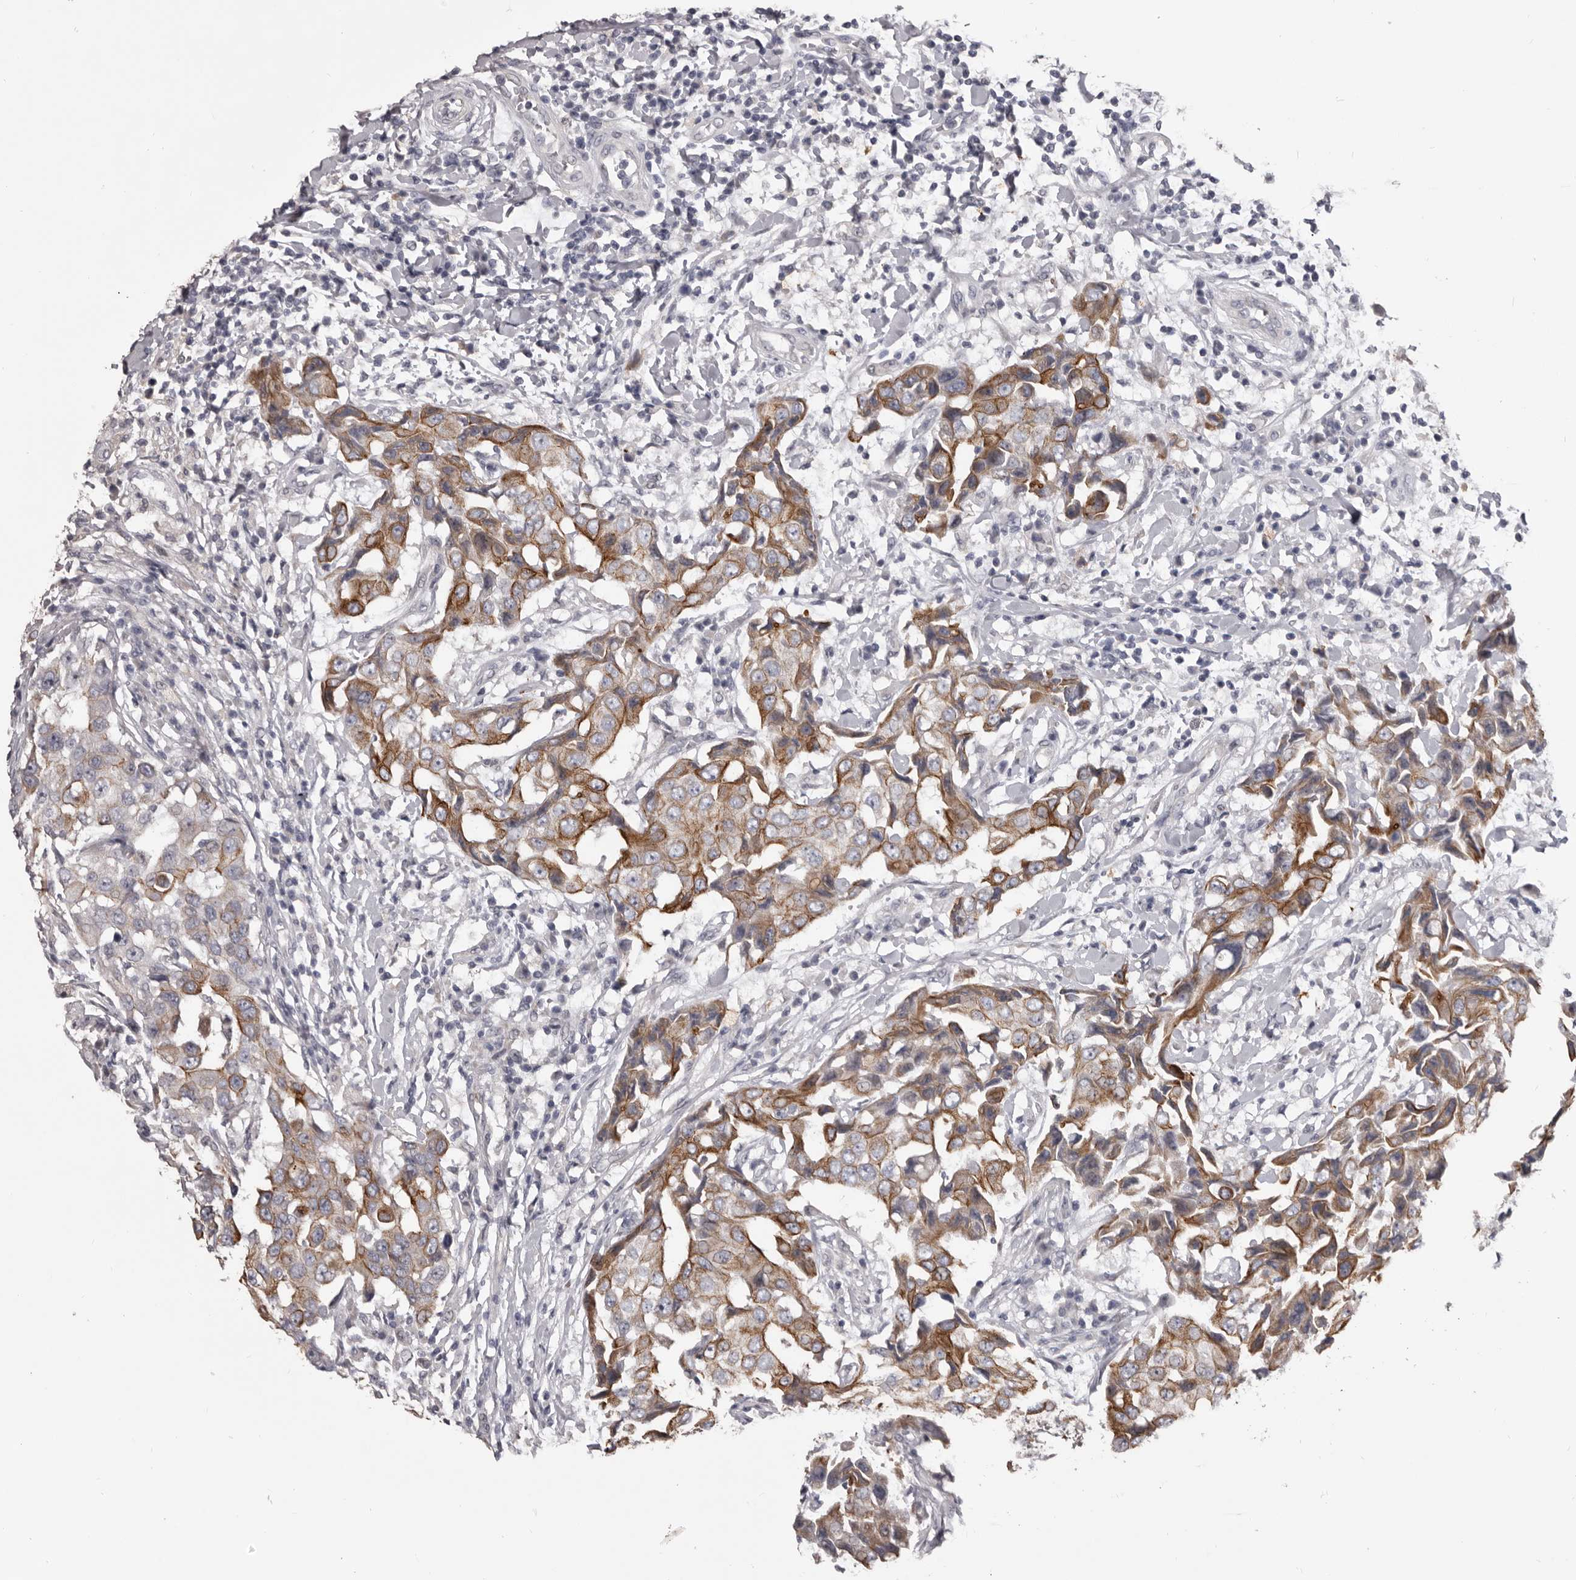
{"staining": {"intensity": "moderate", "quantity": ">75%", "location": "cytoplasmic/membranous"}, "tissue": "breast cancer", "cell_type": "Tumor cells", "image_type": "cancer", "snomed": [{"axis": "morphology", "description": "Duct carcinoma"}, {"axis": "topography", "description": "Breast"}], "caption": "This is a histology image of immunohistochemistry (IHC) staining of breast intraductal carcinoma, which shows moderate expression in the cytoplasmic/membranous of tumor cells.", "gene": "LPAR6", "patient": {"sex": "female", "age": 27}}